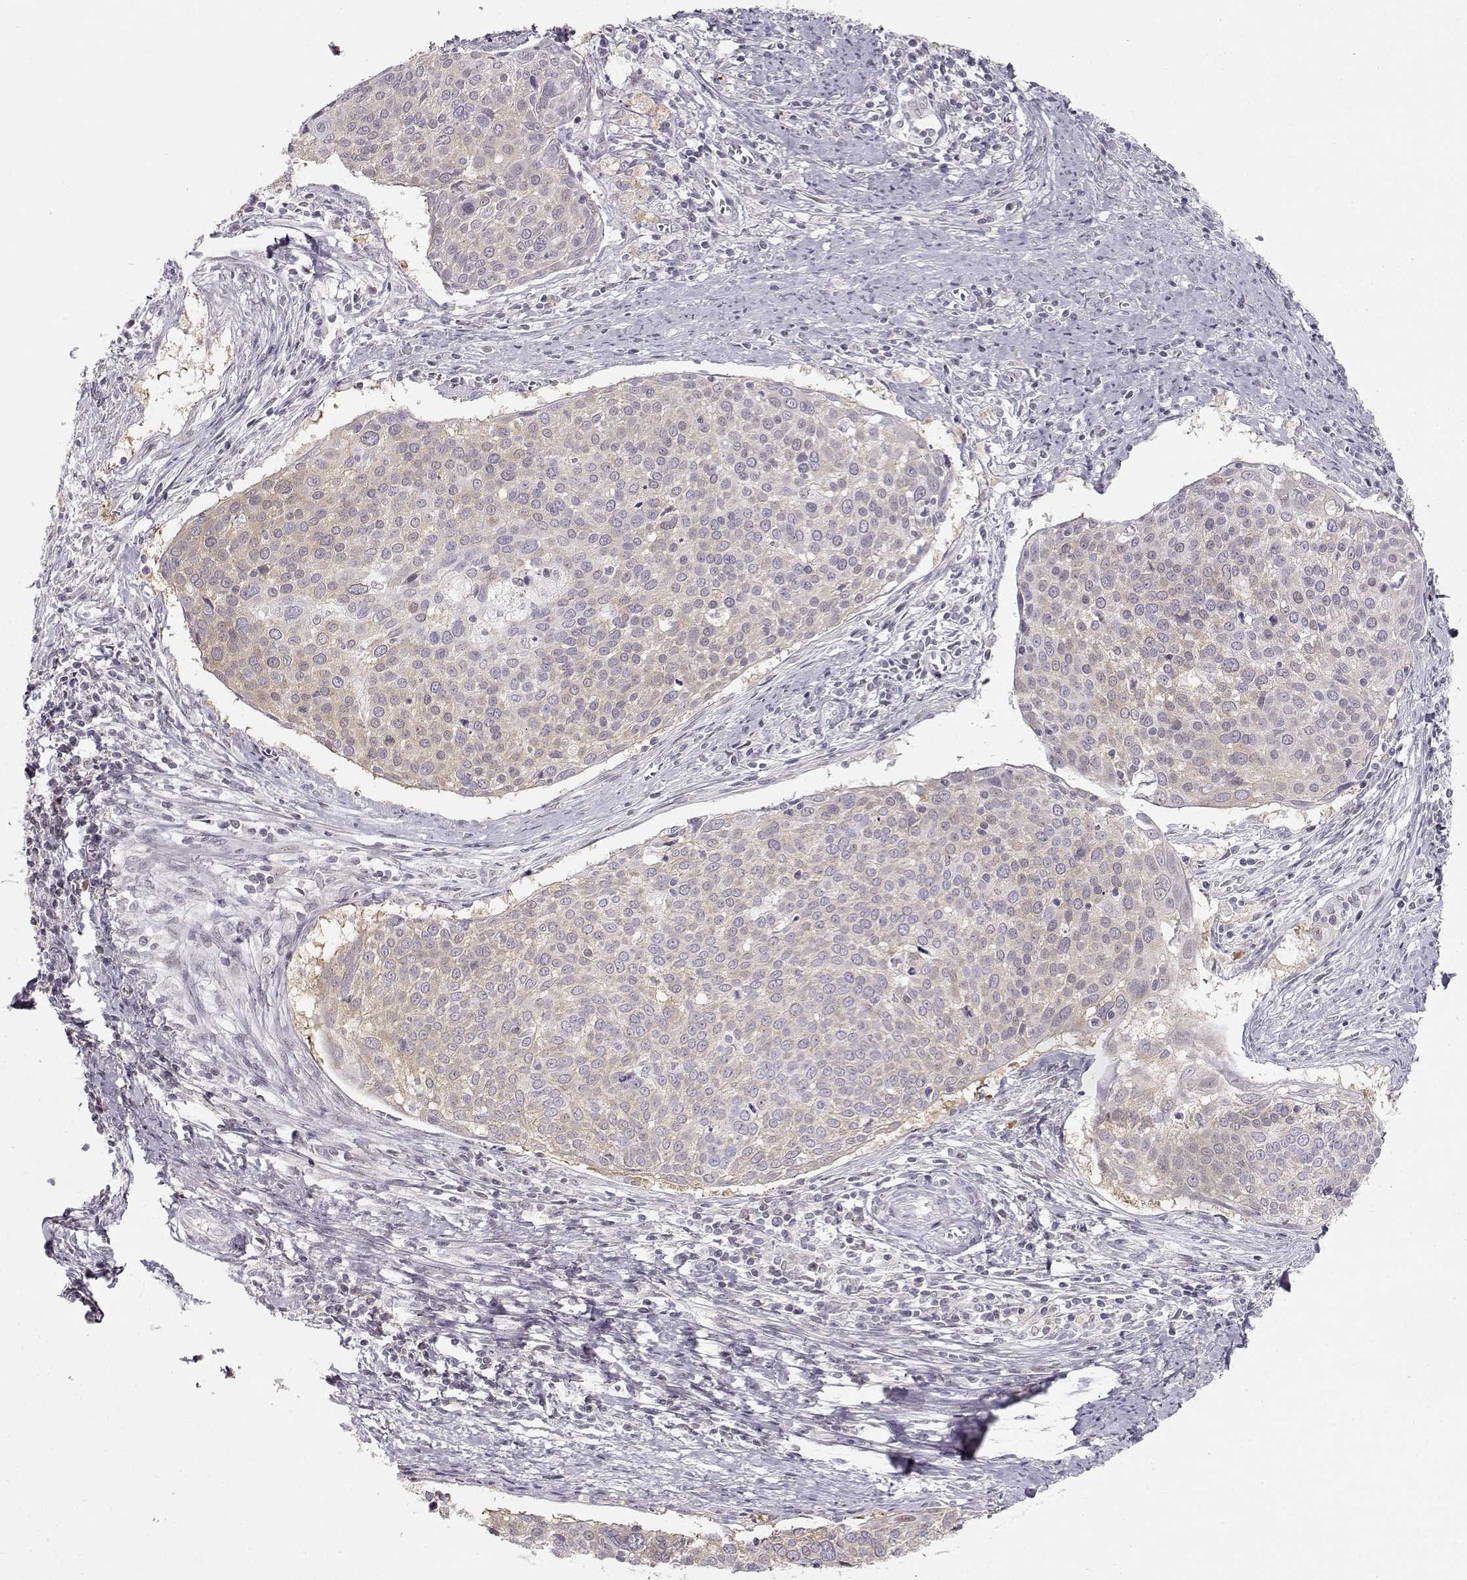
{"staining": {"intensity": "weak", "quantity": "<25%", "location": "cytoplasmic/membranous"}, "tissue": "cervical cancer", "cell_type": "Tumor cells", "image_type": "cancer", "snomed": [{"axis": "morphology", "description": "Squamous cell carcinoma, NOS"}, {"axis": "topography", "description": "Cervix"}], "caption": "Image shows no significant protein staining in tumor cells of cervical cancer.", "gene": "TEPP", "patient": {"sex": "female", "age": 39}}